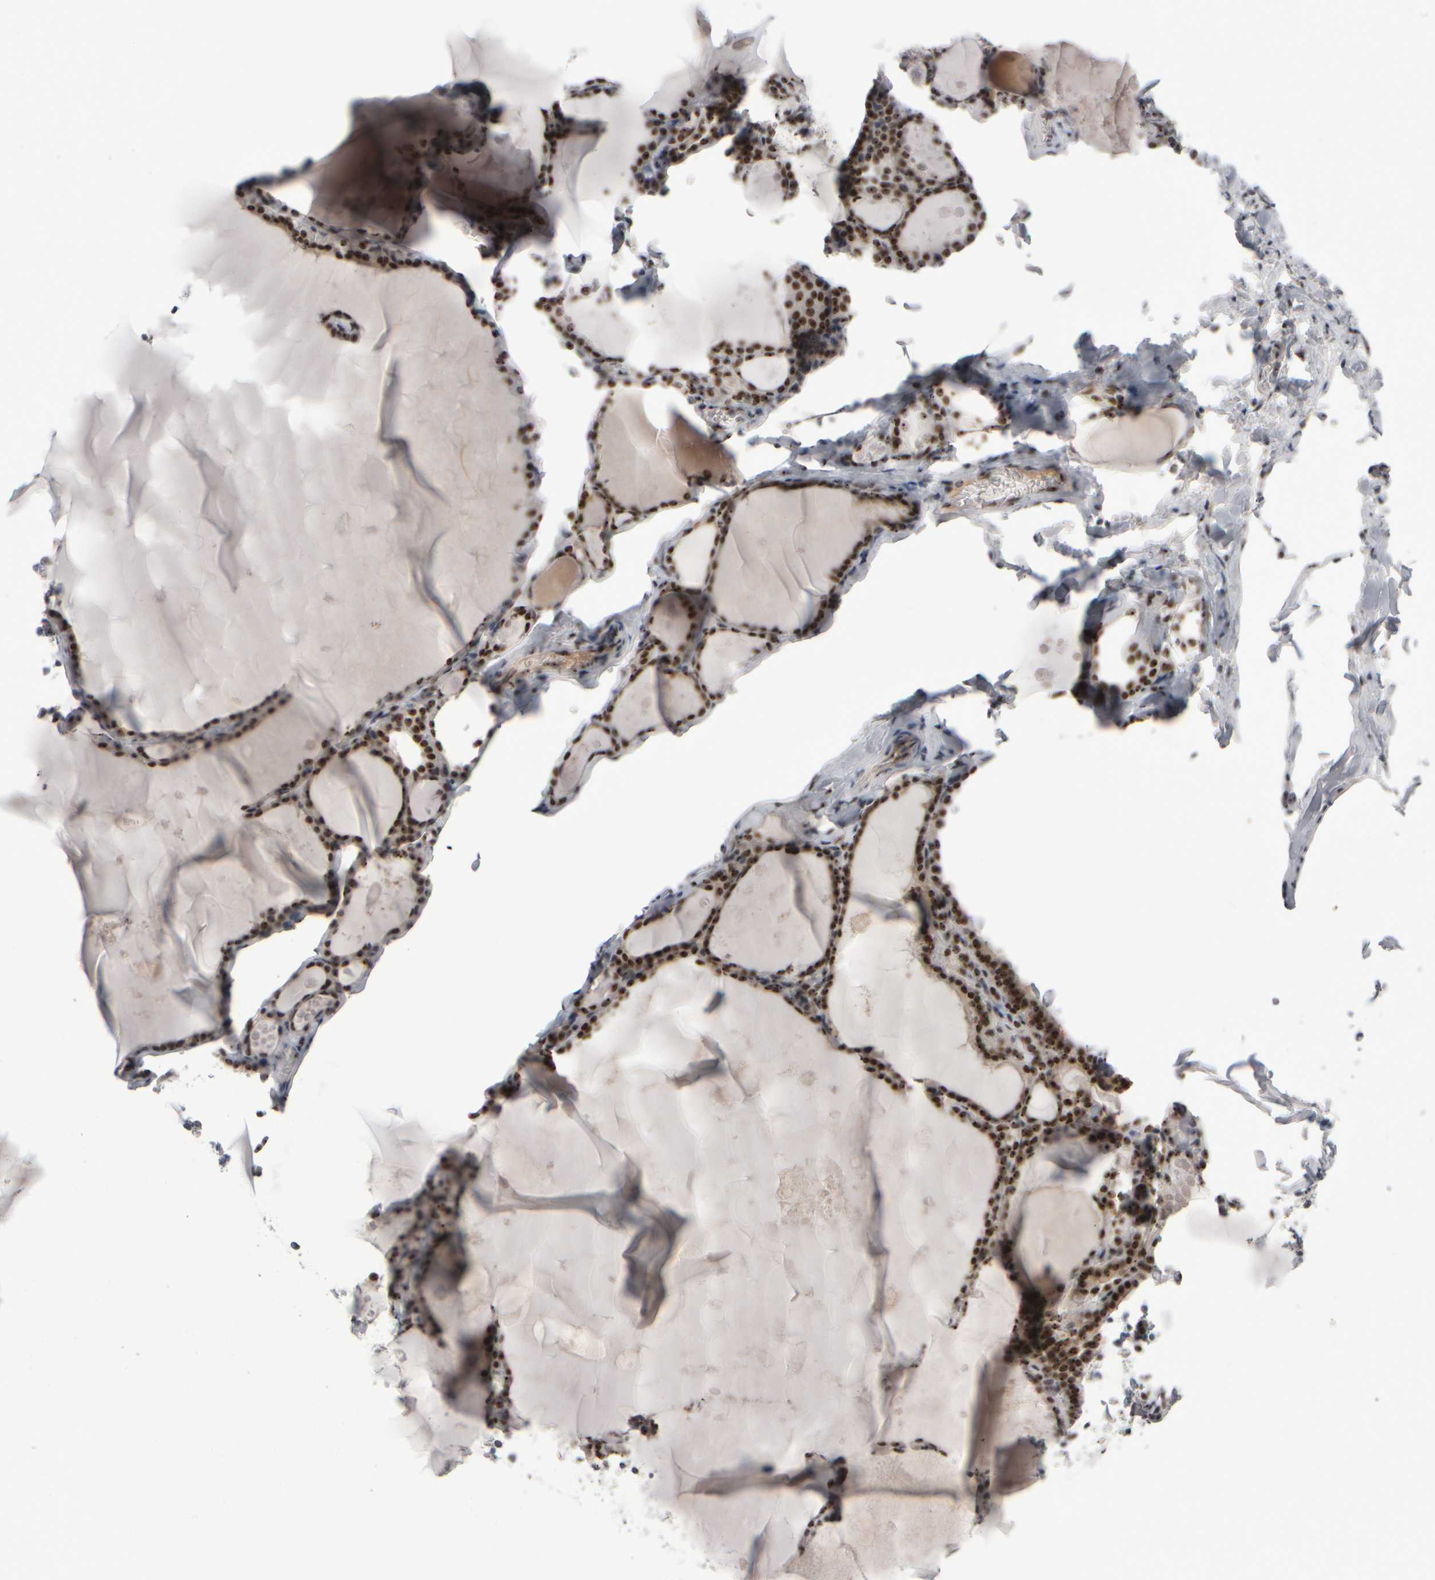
{"staining": {"intensity": "strong", "quantity": ">75%", "location": "nuclear"}, "tissue": "thyroid gland", "cell_type": "Glandular cells", "image_type": "normal", "snomed": [{"axis": "morphology", "description": "Normal tissue, NOS"}, {"axis": "topography", "description": "Thyroid gland"}], "caption": "Glandular cells reveal high levels of strong nuclear staining in approximately >75% of cells in unremarkable thyroid gland. (brown staining indicates protein expression, while blue staining denotes nuclei).", "gene": "SURF6", "patient": {"sex": "male", "age": 56}}